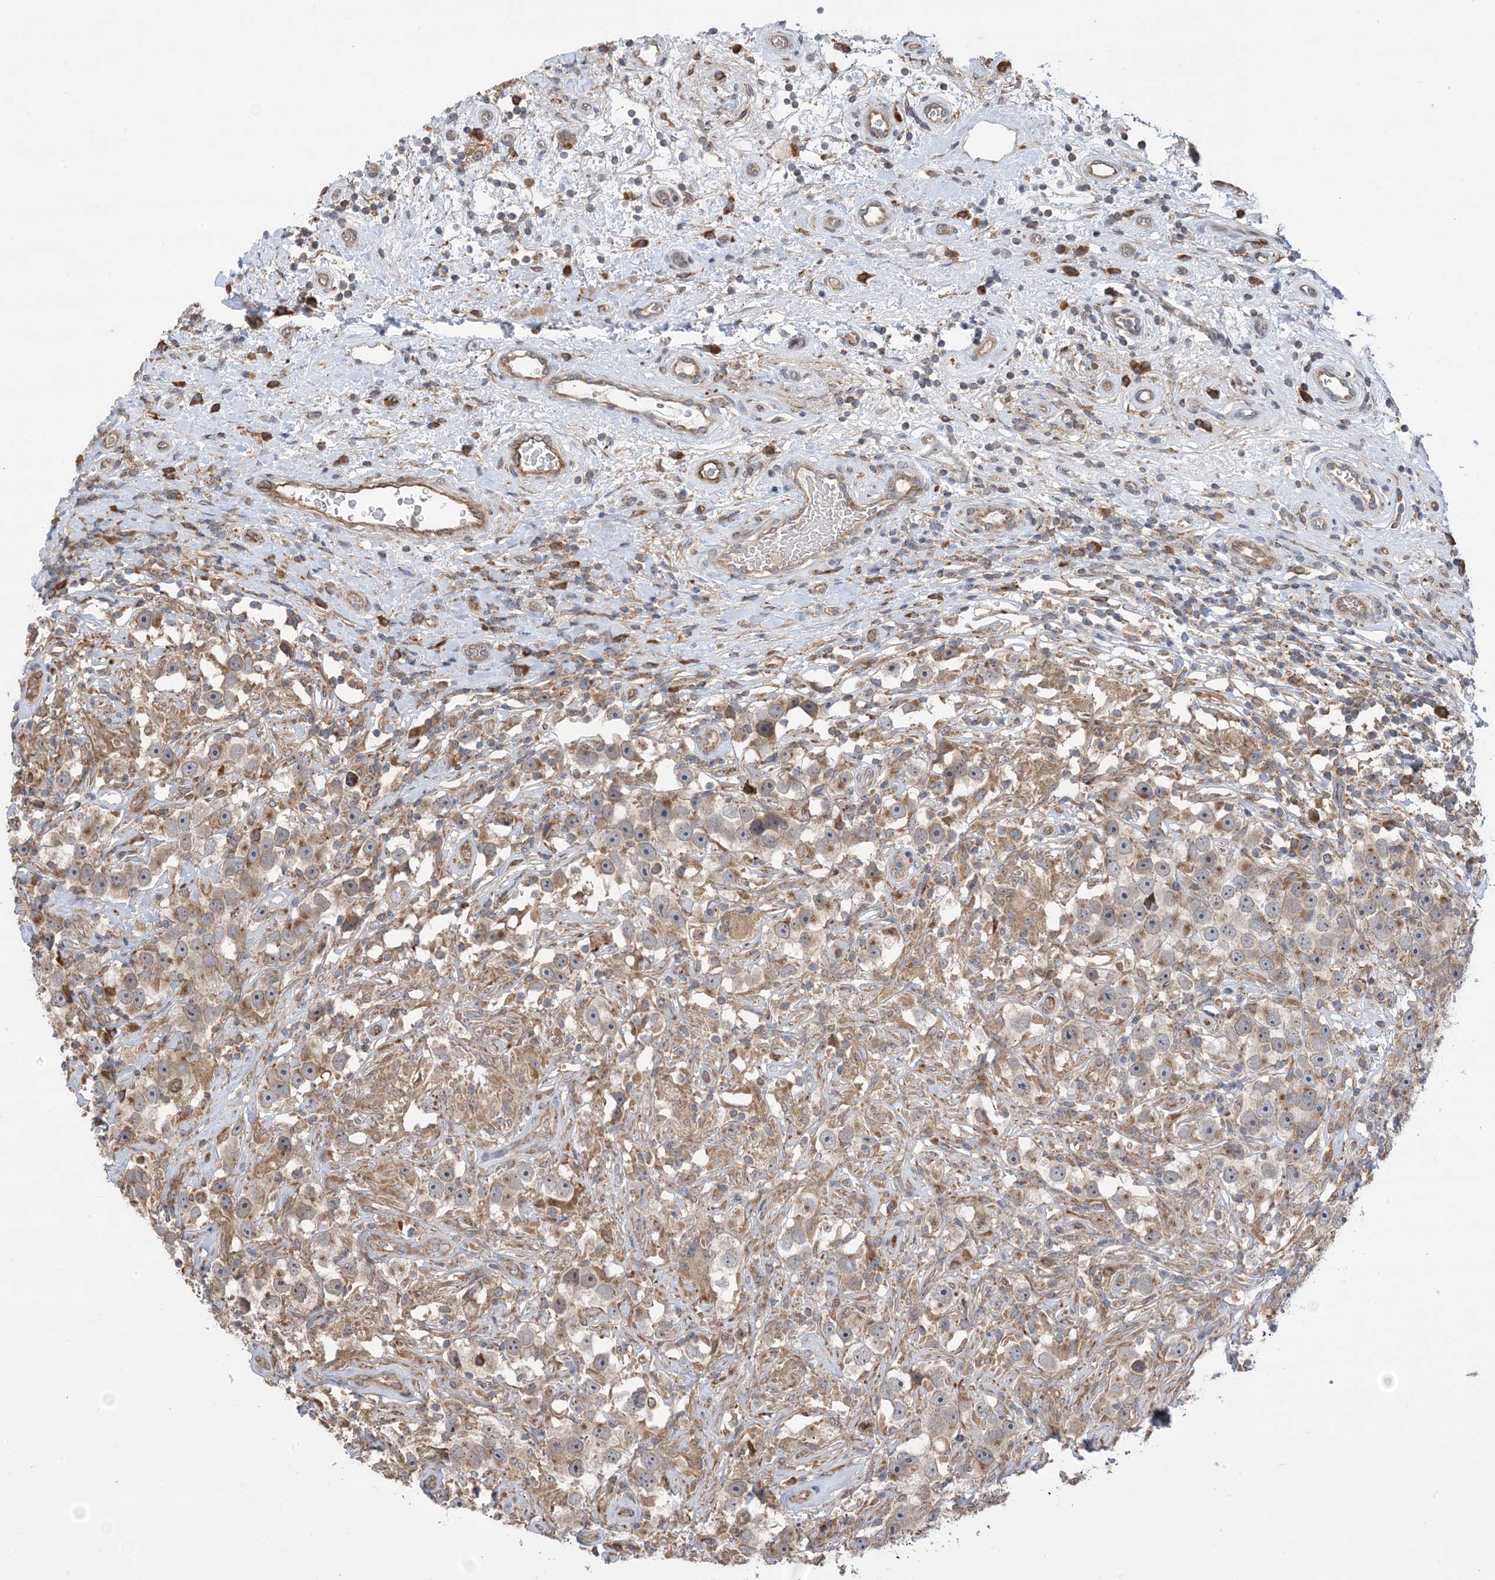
{"staining": {"intensity": "moderate", "quantity": "25%-75%", "location": "cytoplasmic/membranous"}, "tissue": "testis cancer", "cell_type": "Tumor cells", "image_type": "cancer", "snomed": [{"axis": "morphology", "description": "Seminoma, NOS"}, {"axis": "topography", "description": "Testis"}], "caption": "This photomicrograph demonstrates immunohistochemistry (IHC) staining of testis seminoma, with medium moderate cytoplasmic/membranous positivity in approximately 25%-75% of tumor cells.", "gene": "CLEC16A", "patient": {"sex": "male", "age": 49}}